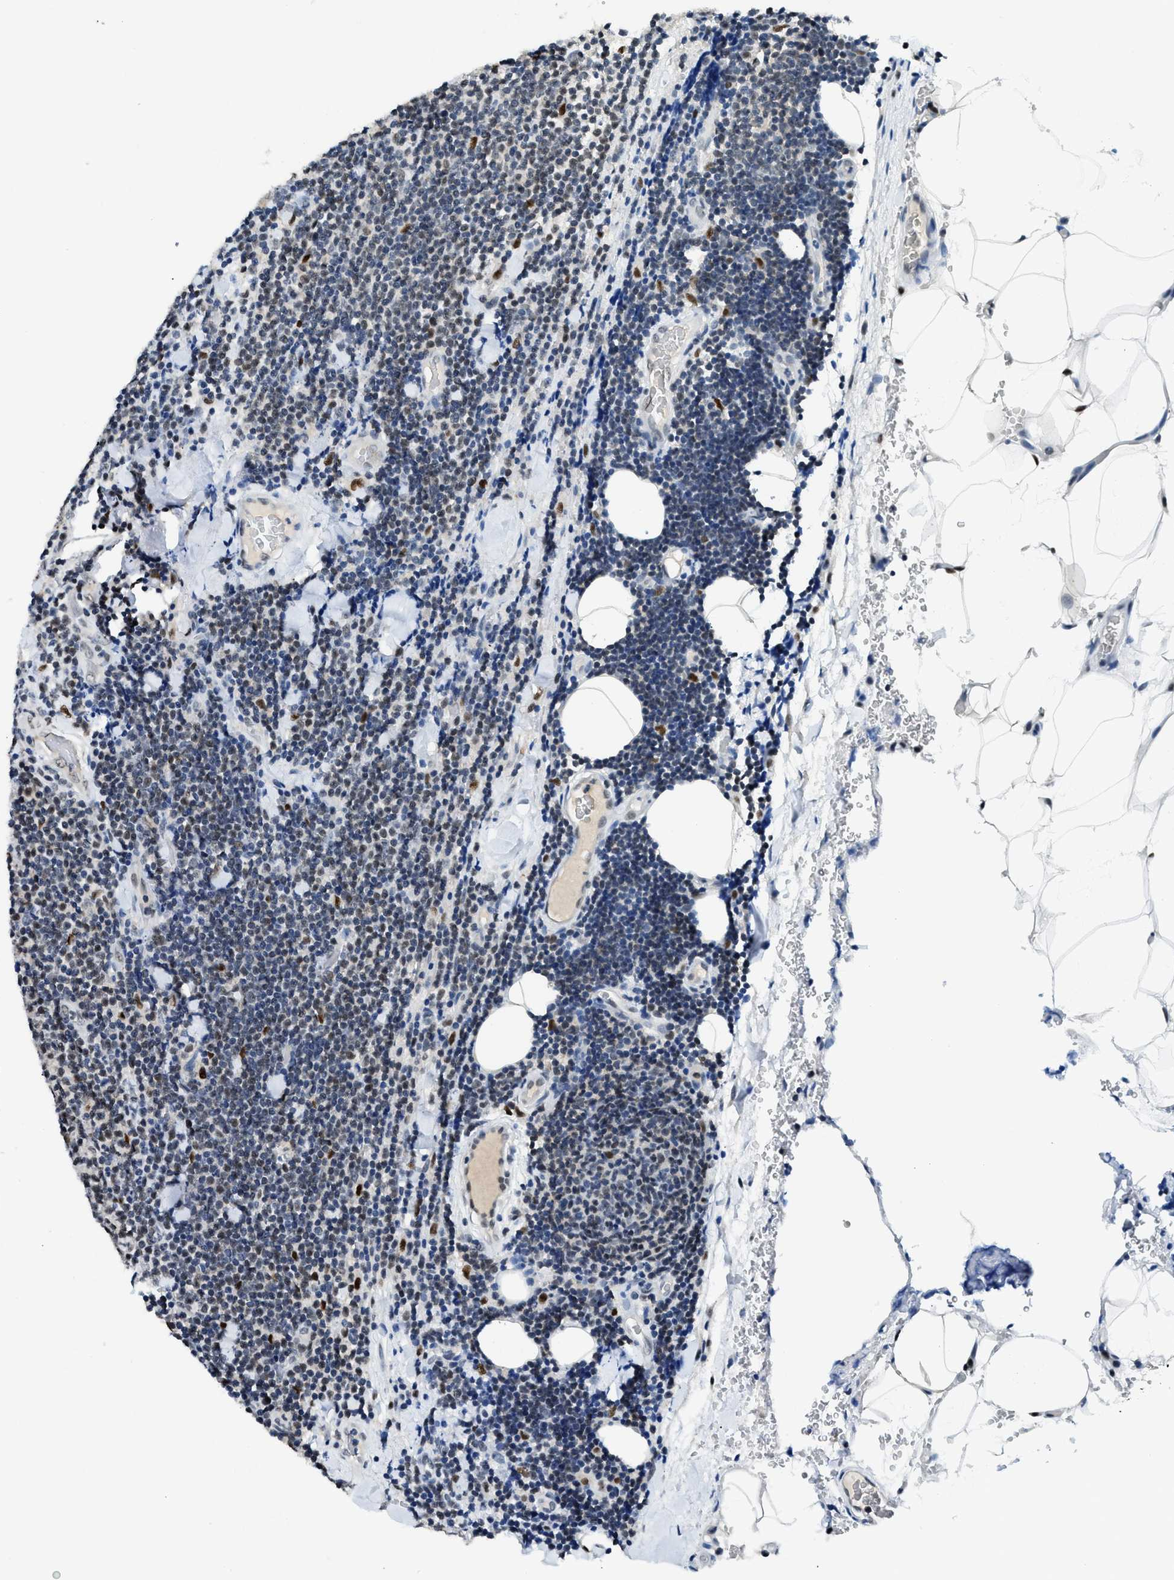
{"staining": {"intensity": "negative", "quantity": "none", "location": "none"}, "tissue": "lymphoma", "cell_type": "Tumor cells", "image_type": "cancer", "snomed": [{"axis": "morphology", "description": "Malignant lymphoma, non-Hodgkin's type, Low grade"}, {"axis": "topography", "description": "Lymph node"}], "caption": "Tumor cells show no significant protein staining in low-grade malignant lymphoma, non-Hodgkin's type.", "gene": "ALX1", "patient": {"sex": "male", "age": 66}}